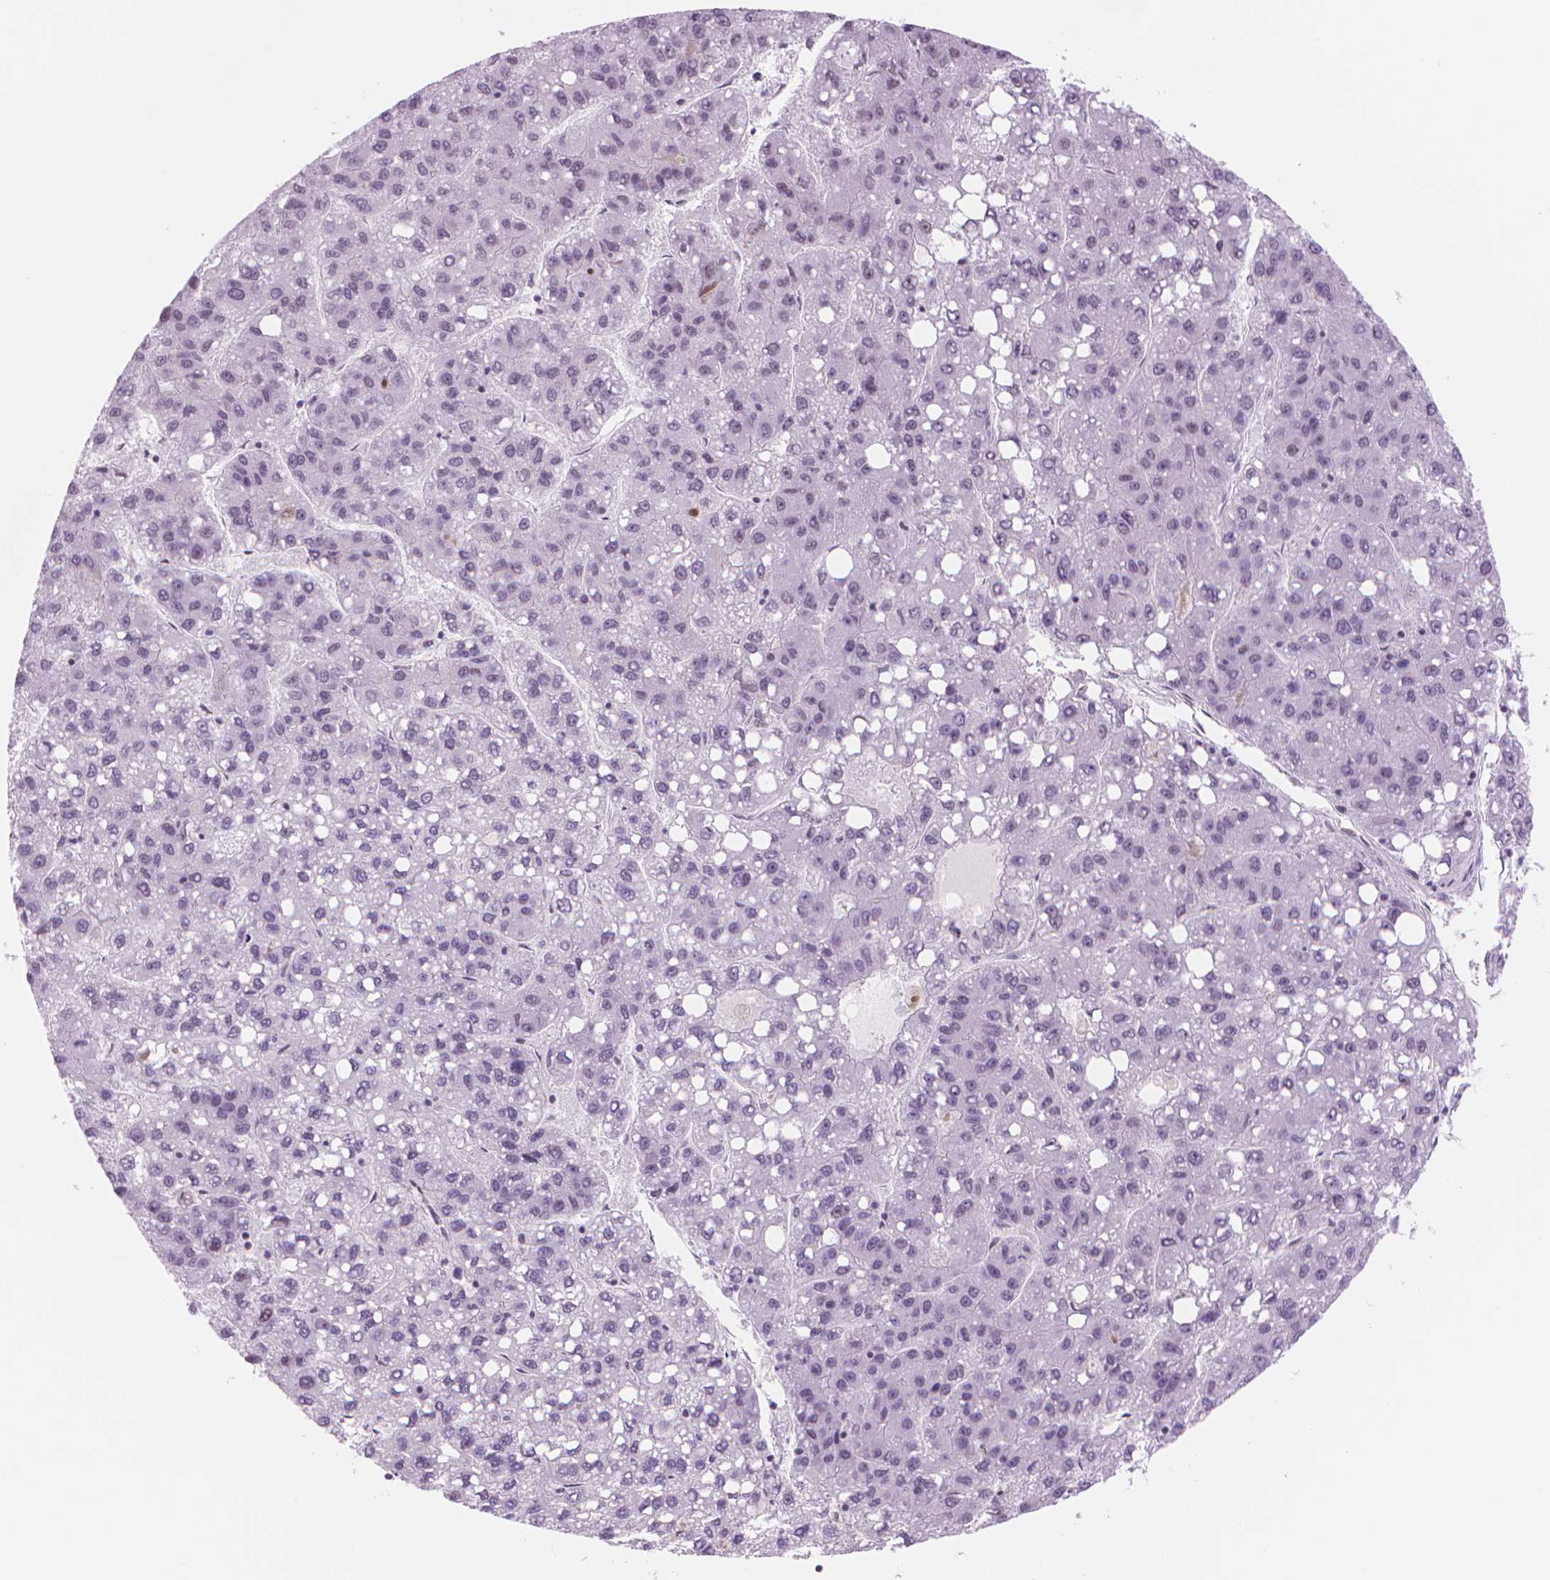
{"staining": {"intensity": "weak", "quantity": "<25%", "location": "nuclear"}, "tissue": "liver cancer", "cell_type": "Tumor cells", "image_type": "cancer", "snomed": [{"axis": "morphology", "description": "Carcinoma, Hepatocellular, NOS"}, {"axis": "topography", "description": "Liver"}], "caption": "The histopathology image shows no staining of tumor cells in hepatocellular carcinoma (liver).", "gene": "POLR3D", "patient": {"sex": "female", "age": 82}}